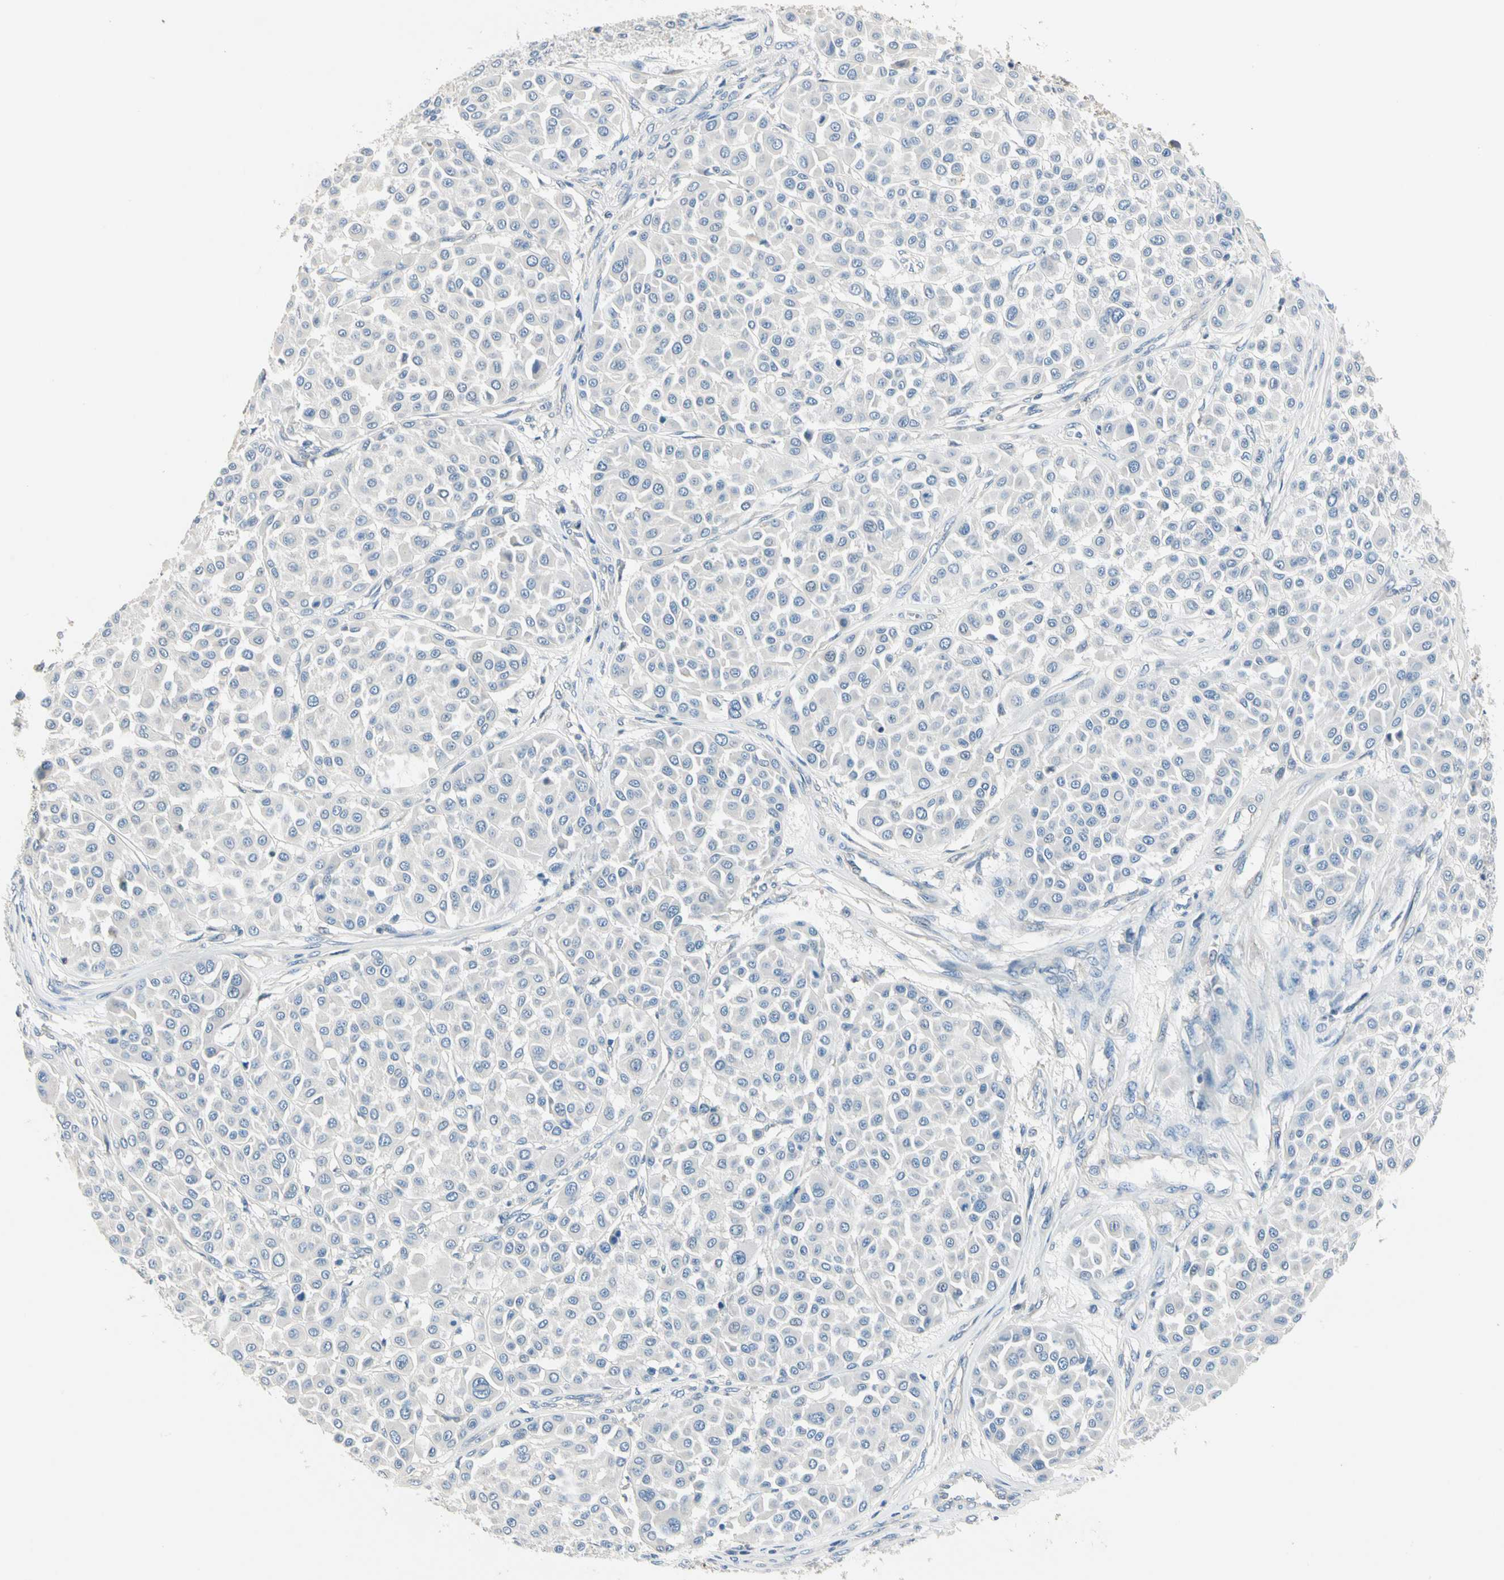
{"staining": {"intensity": "negative", "quantity": "none", "location": "none"}, "tissue": "melanoma", "cell_type": "Tumor cells", "image_type": "cancer", "snomed": [{"axis": "morphology", "description": "Malignant melanoma, Metastatic site"}, {"axis": "topography", "description": "Soft tissue"}], "caption": "The histopathology image exhibits no staining of tumor cells in malignant melanoma (metastatic site).", "gene": "GPR153", "patient": {"sex": "male", "age": 41}}